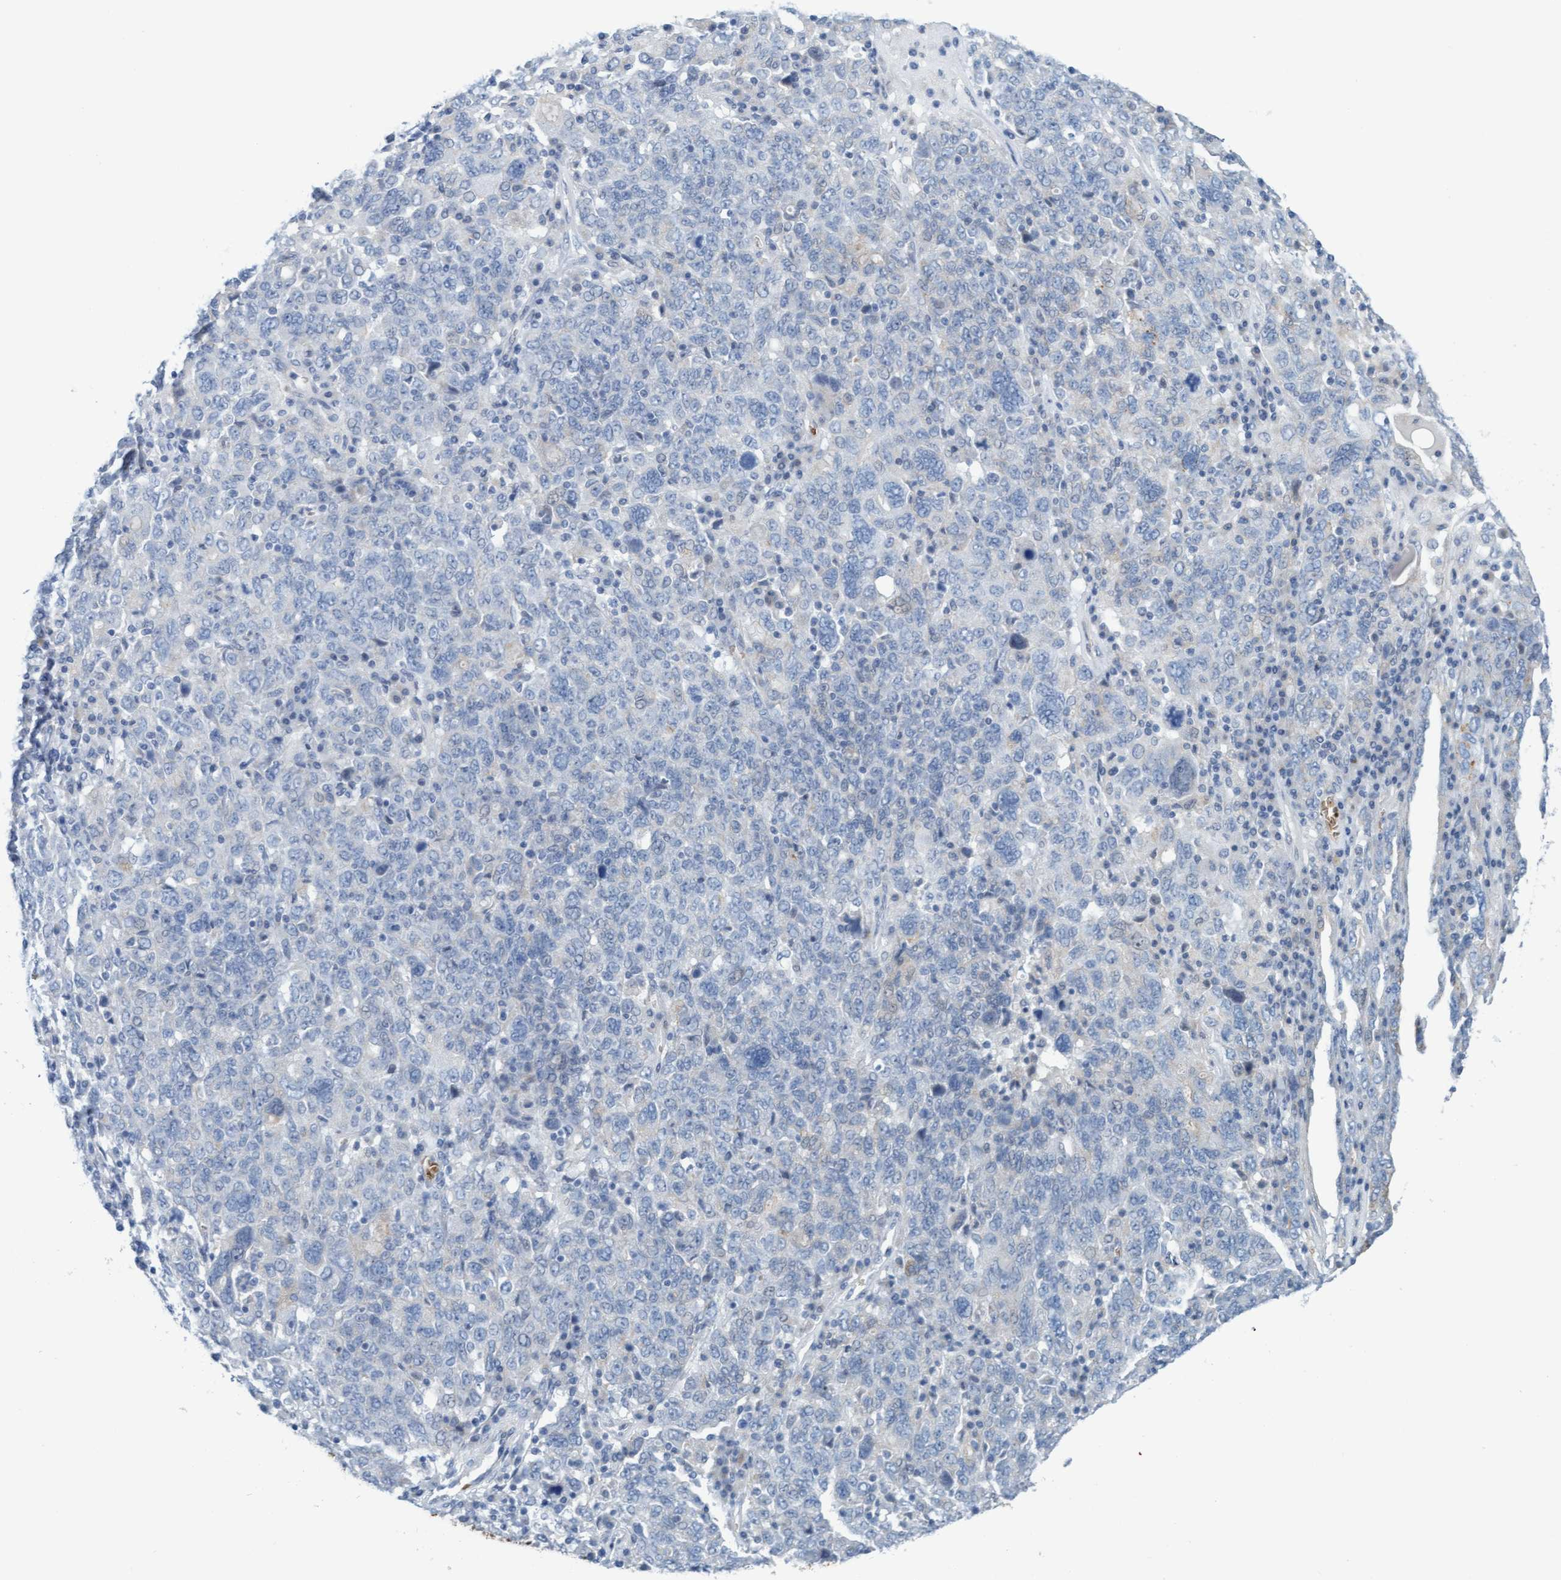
{"staining": {"intensity": "negative", "quantity": "none", "location": "none"}, "tissue": "ovarian cancer", "cell_type": "Tumor cells", "image_type": "cancer", "snomed": [{"axis": "morphology", "description": "Carcinoma, endometroid"}, {"axis": "topography", "description": "Ovary"}], "caption": "The micrograph exhibits no significant positivity in tumor cells of ovarian cancer.", "gene": "P2RX5", "patient": {"sex": "female", "age": 62}}